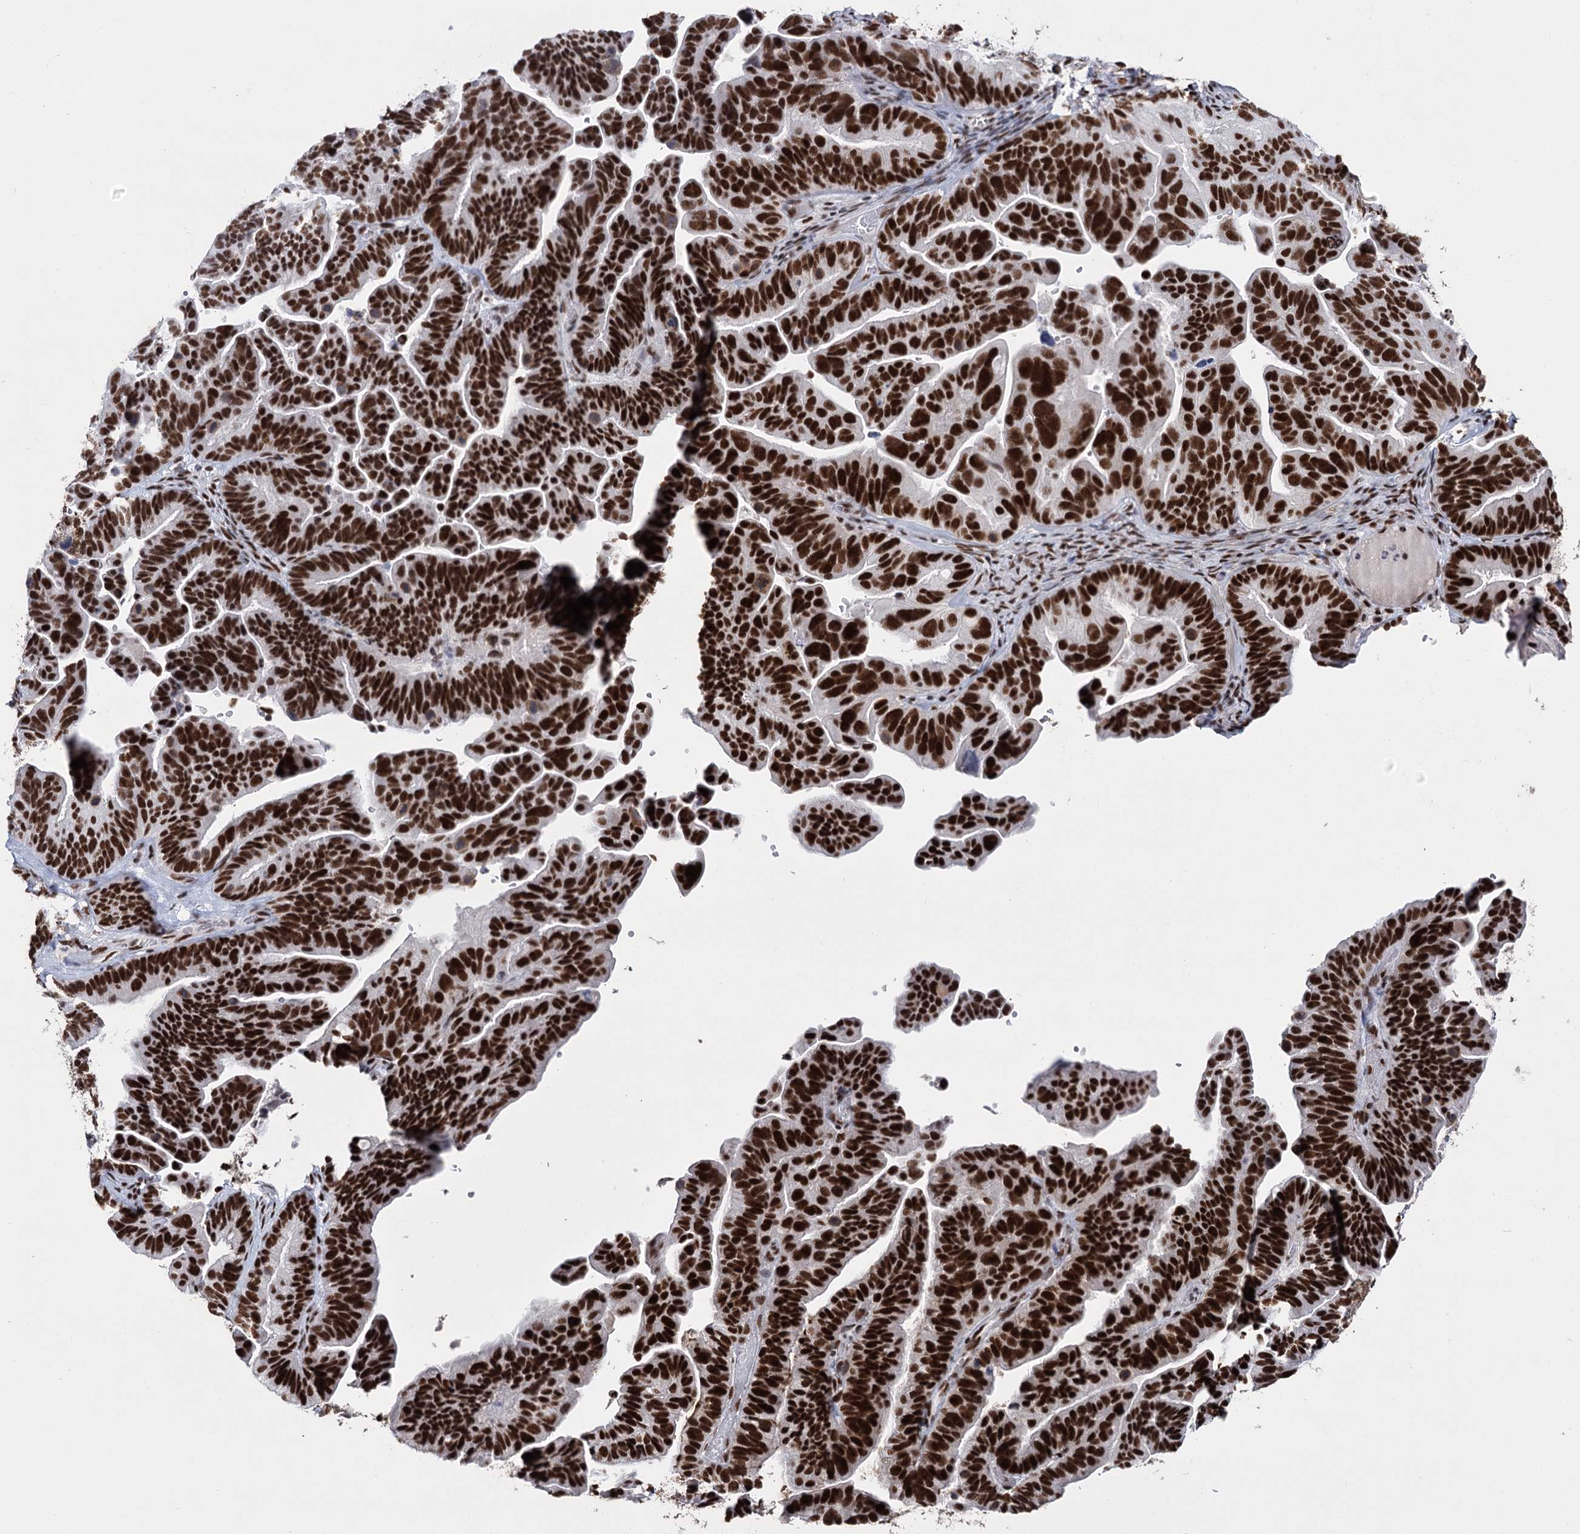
{"staining": {"intensity": "strong", "quantity": ">75%", "location": "nuclear"}, "tissue": "ovarian cancer", "cell_type": "Tumor cells", "image_type": "cancer", "snomed": [{"axis": "morphology", "description": "Cystadenocarcinoma, serous, NOS"}, {"axis": "topography", "description": "Ovary"}], "caption": "Brown immunohistochemical staining in ovarian cancer (serous cystadenocarcinoma) reveals strong nuclear expression in about >75% of tumor cells. (brown staining indicates protein expression, while blue staining denotes nuclei).", "gene": "SCAF8", "patient": {"sex": "female", "age": 56}}